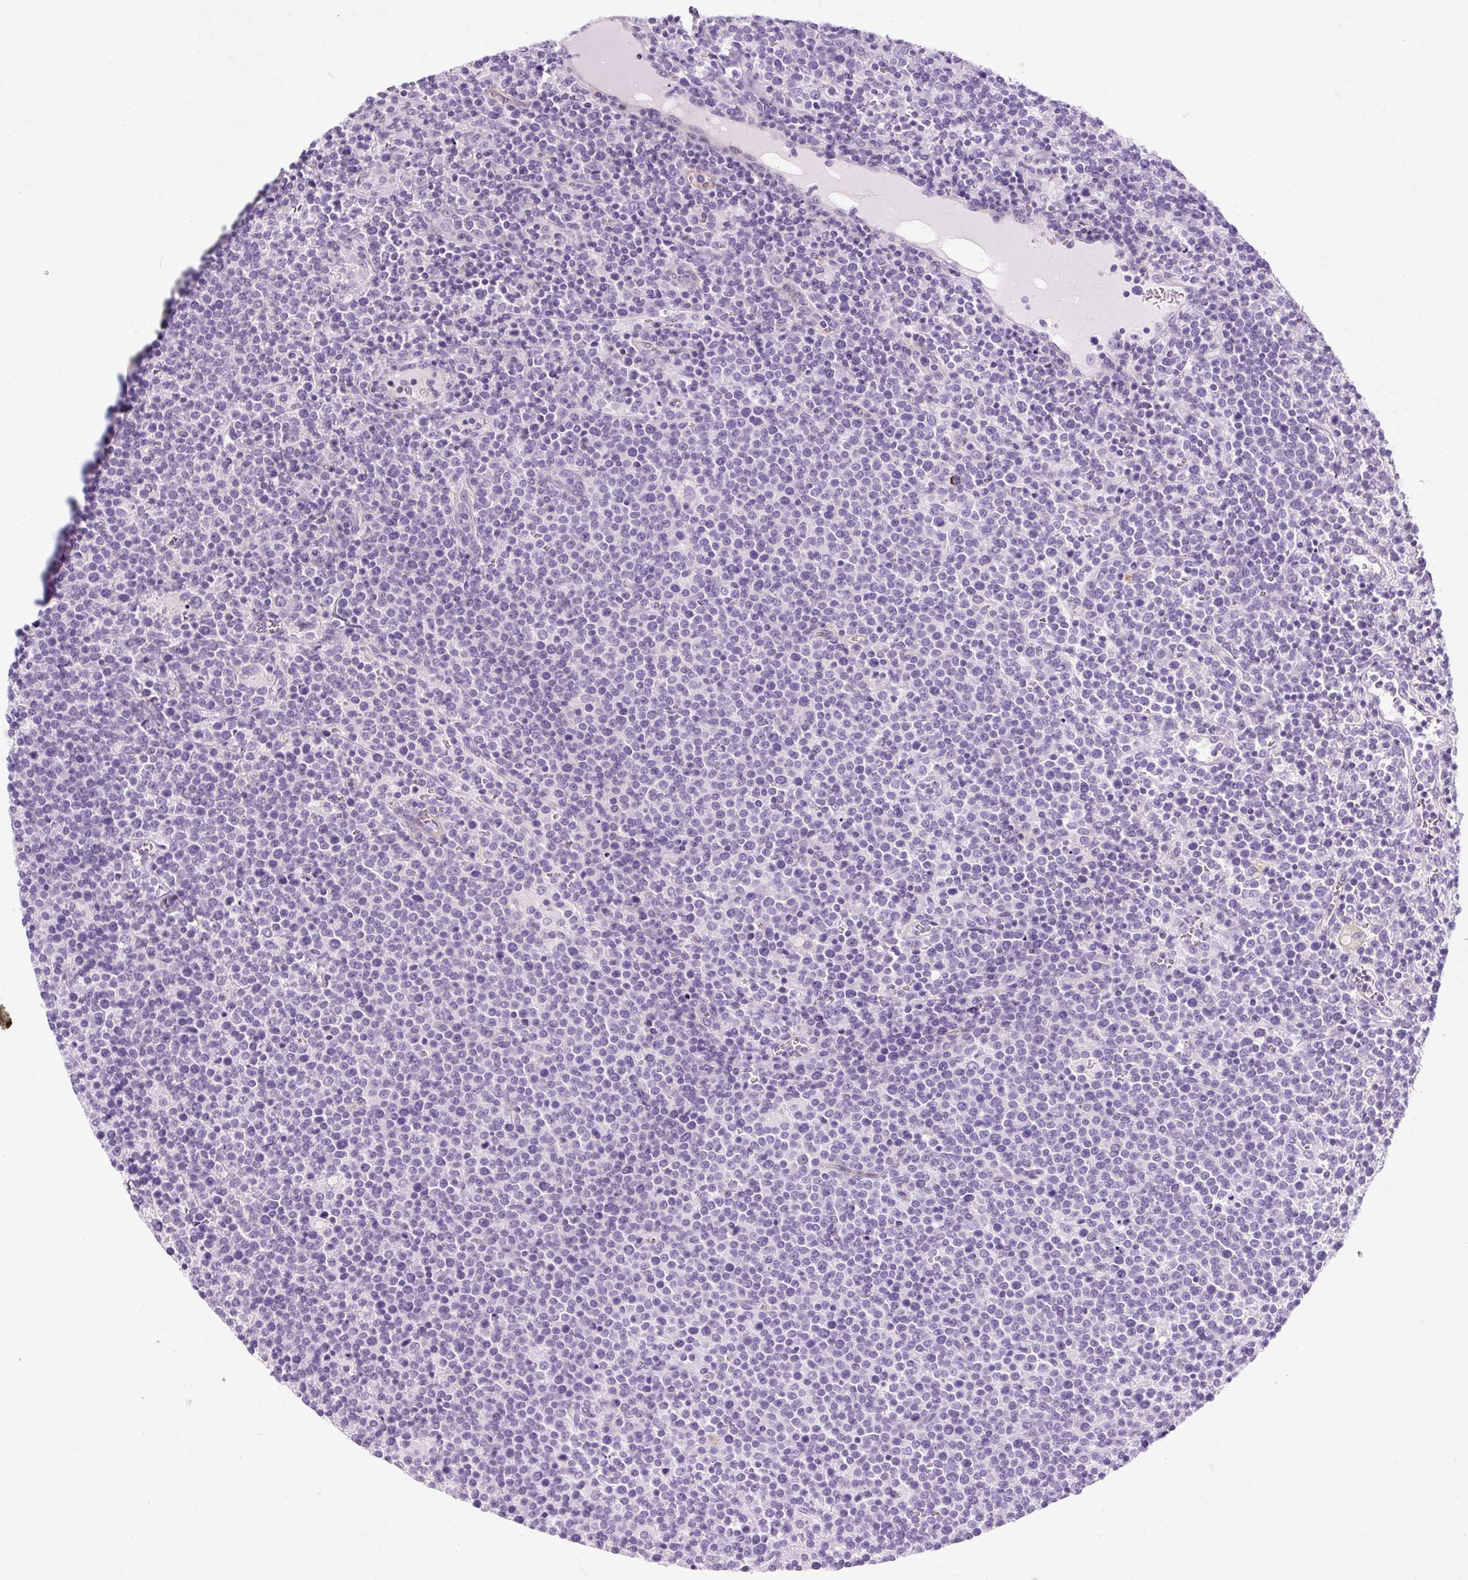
{"staining": {"intensity": "negative", "quantity": "none", "location": "none"}, "tissue": "lymphoma", "cell_type": "Tumor cells", "image_type": "cancer", "snomed": [{"axis": "morphology", "description": "Malignant lymphoma, non-Hodgkin's type, High grade"}, {"axis": "topography", "description": "Lymph node"}], "caption": "Human malignant lymphoma, non-Hodgkin's type (high-grade) stained for a protein using immunohistochemistry (IHC) reveals no staining in tumor cells.", "gene": "OOEP", "patient": {"sex": "male", "age": 61}}